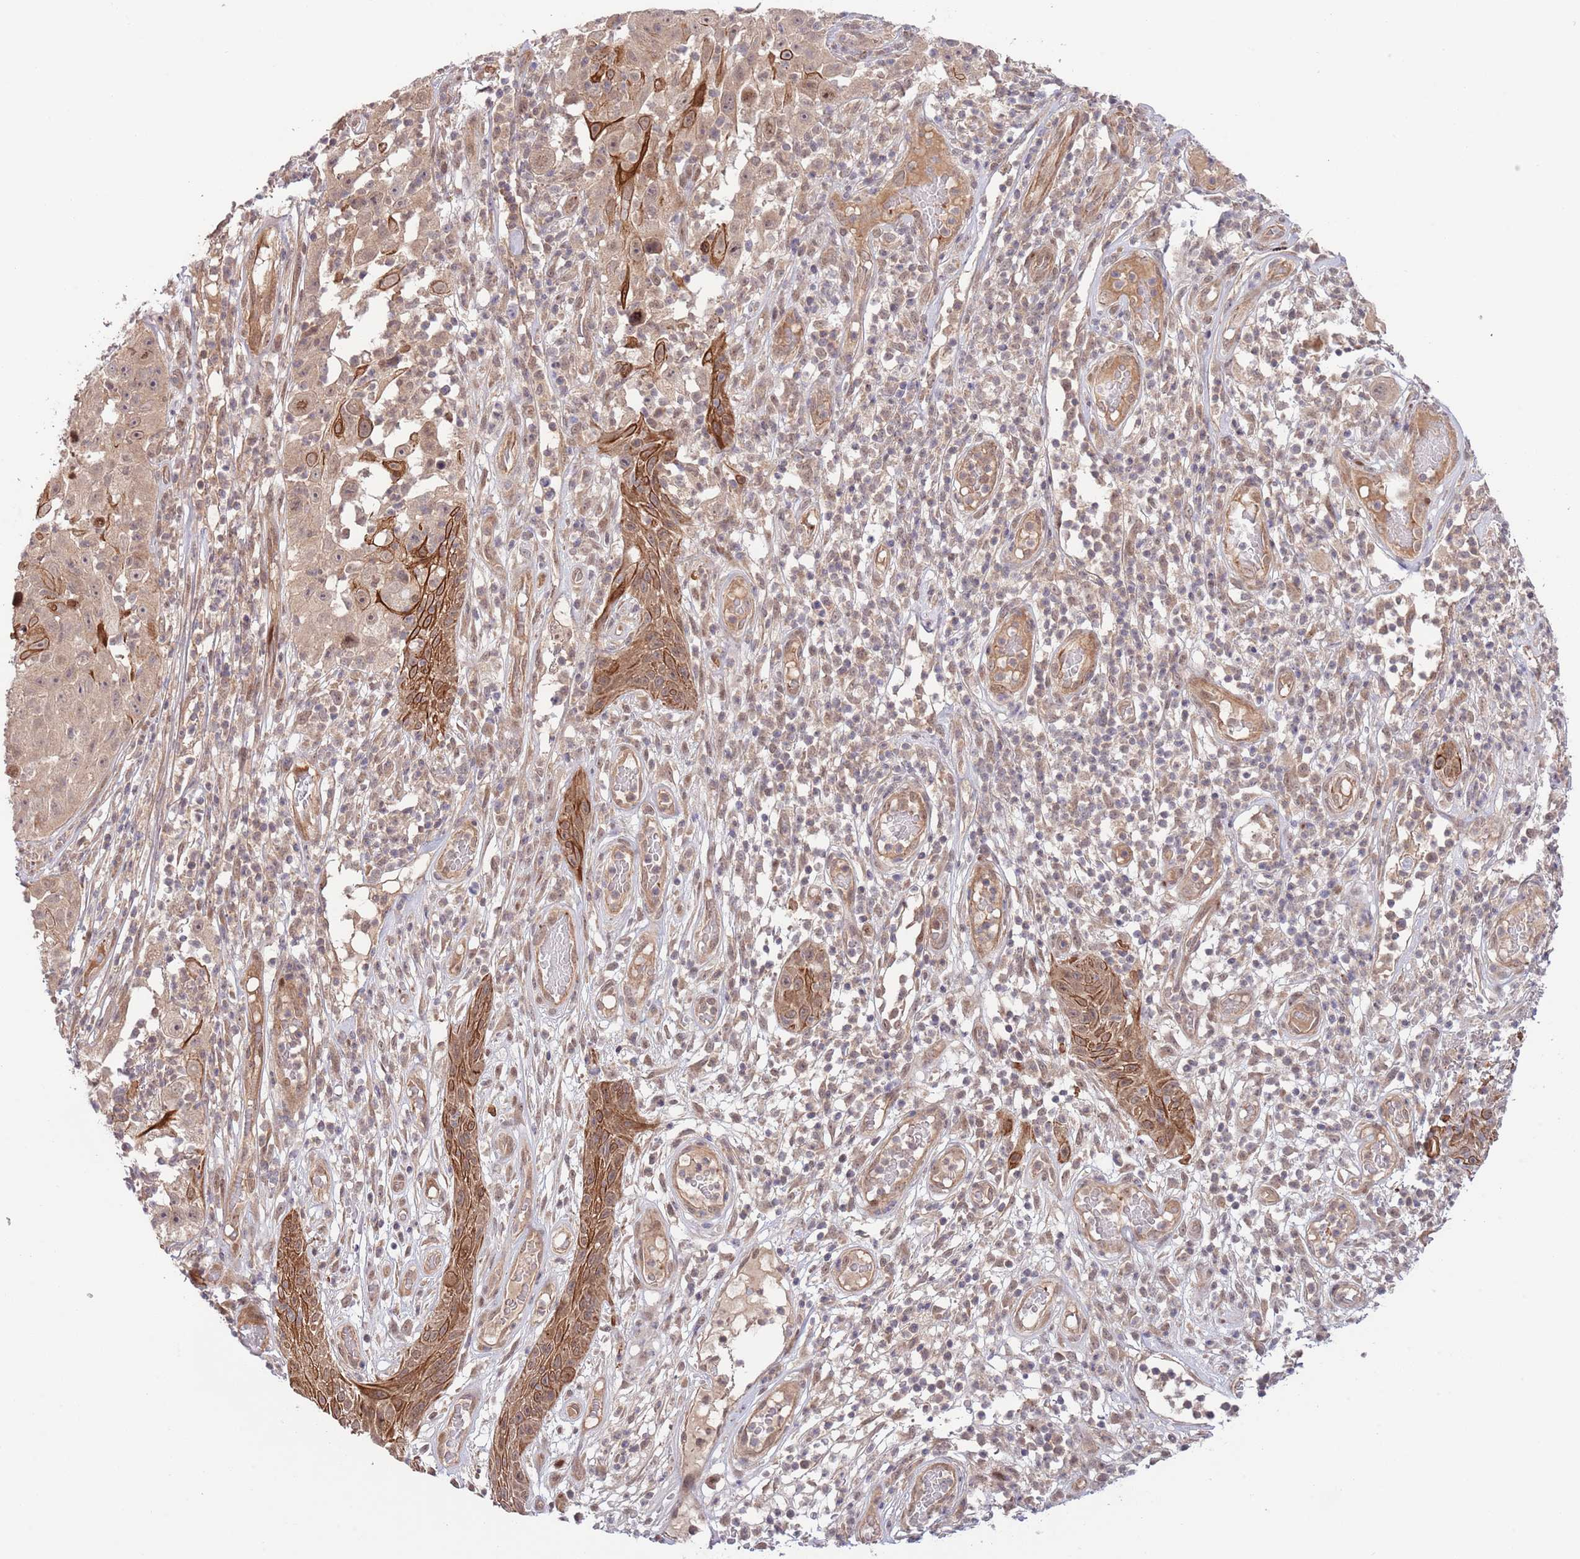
{"staining": {"intensity": "strong", "quantity": "<25%", "location": "cytoplasmic/membranous"}, "tissue": "skin cancer", "cell_type": "Tumor cells", "image_type": "cancer", "snomed": [{"axis": "morphology", "description": "Squamous cell carcinoma, NOS"}, {"axis": "topography", "description": "Skin"}], "caption": "Human squamous cell carcinoma (skin) stained with a protein marker exhibits strong staining in tumor cells.", "gene": "PRR16", "patient": {"sex": "female", "age": 87}}